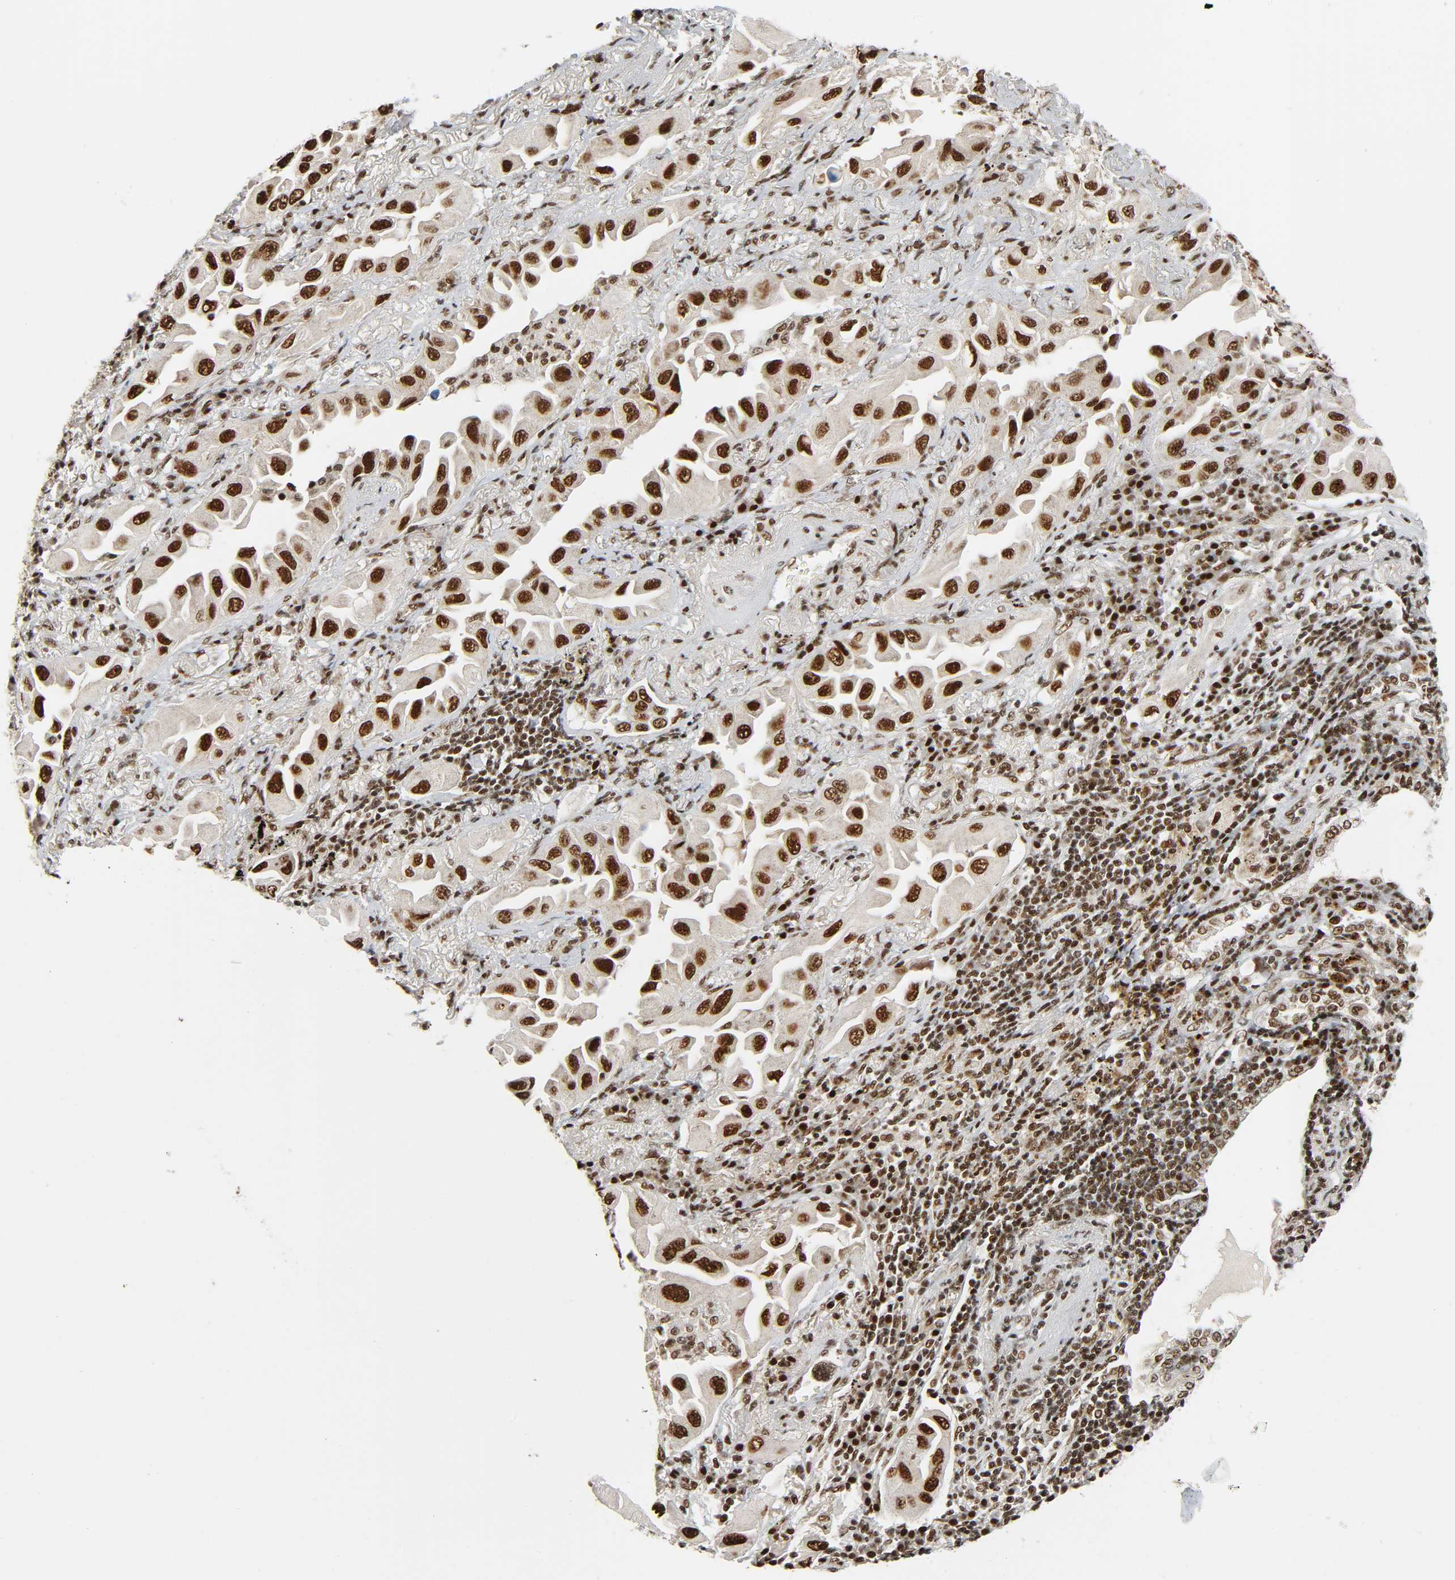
{"staining": {"intensity": "strong", "quantity": ">75%", "location": "nuclear"}, "tissue": "lung cancer", "cell_type": "Tumor cells", "image_type": "cancer", "snomed": [{"axis": "morphology", "description": "Adenocarcinoma, NOS"}, {"axis": "topography", "description": "Lung"}], "caption": "This image demonstrates immunohistochemistry staining of lung adenocarcinoma, with high strong nuclear staining in about >75% of tumor cells.", "gene": "CDK9", "patient": {"sex": "female", "age": 65}}